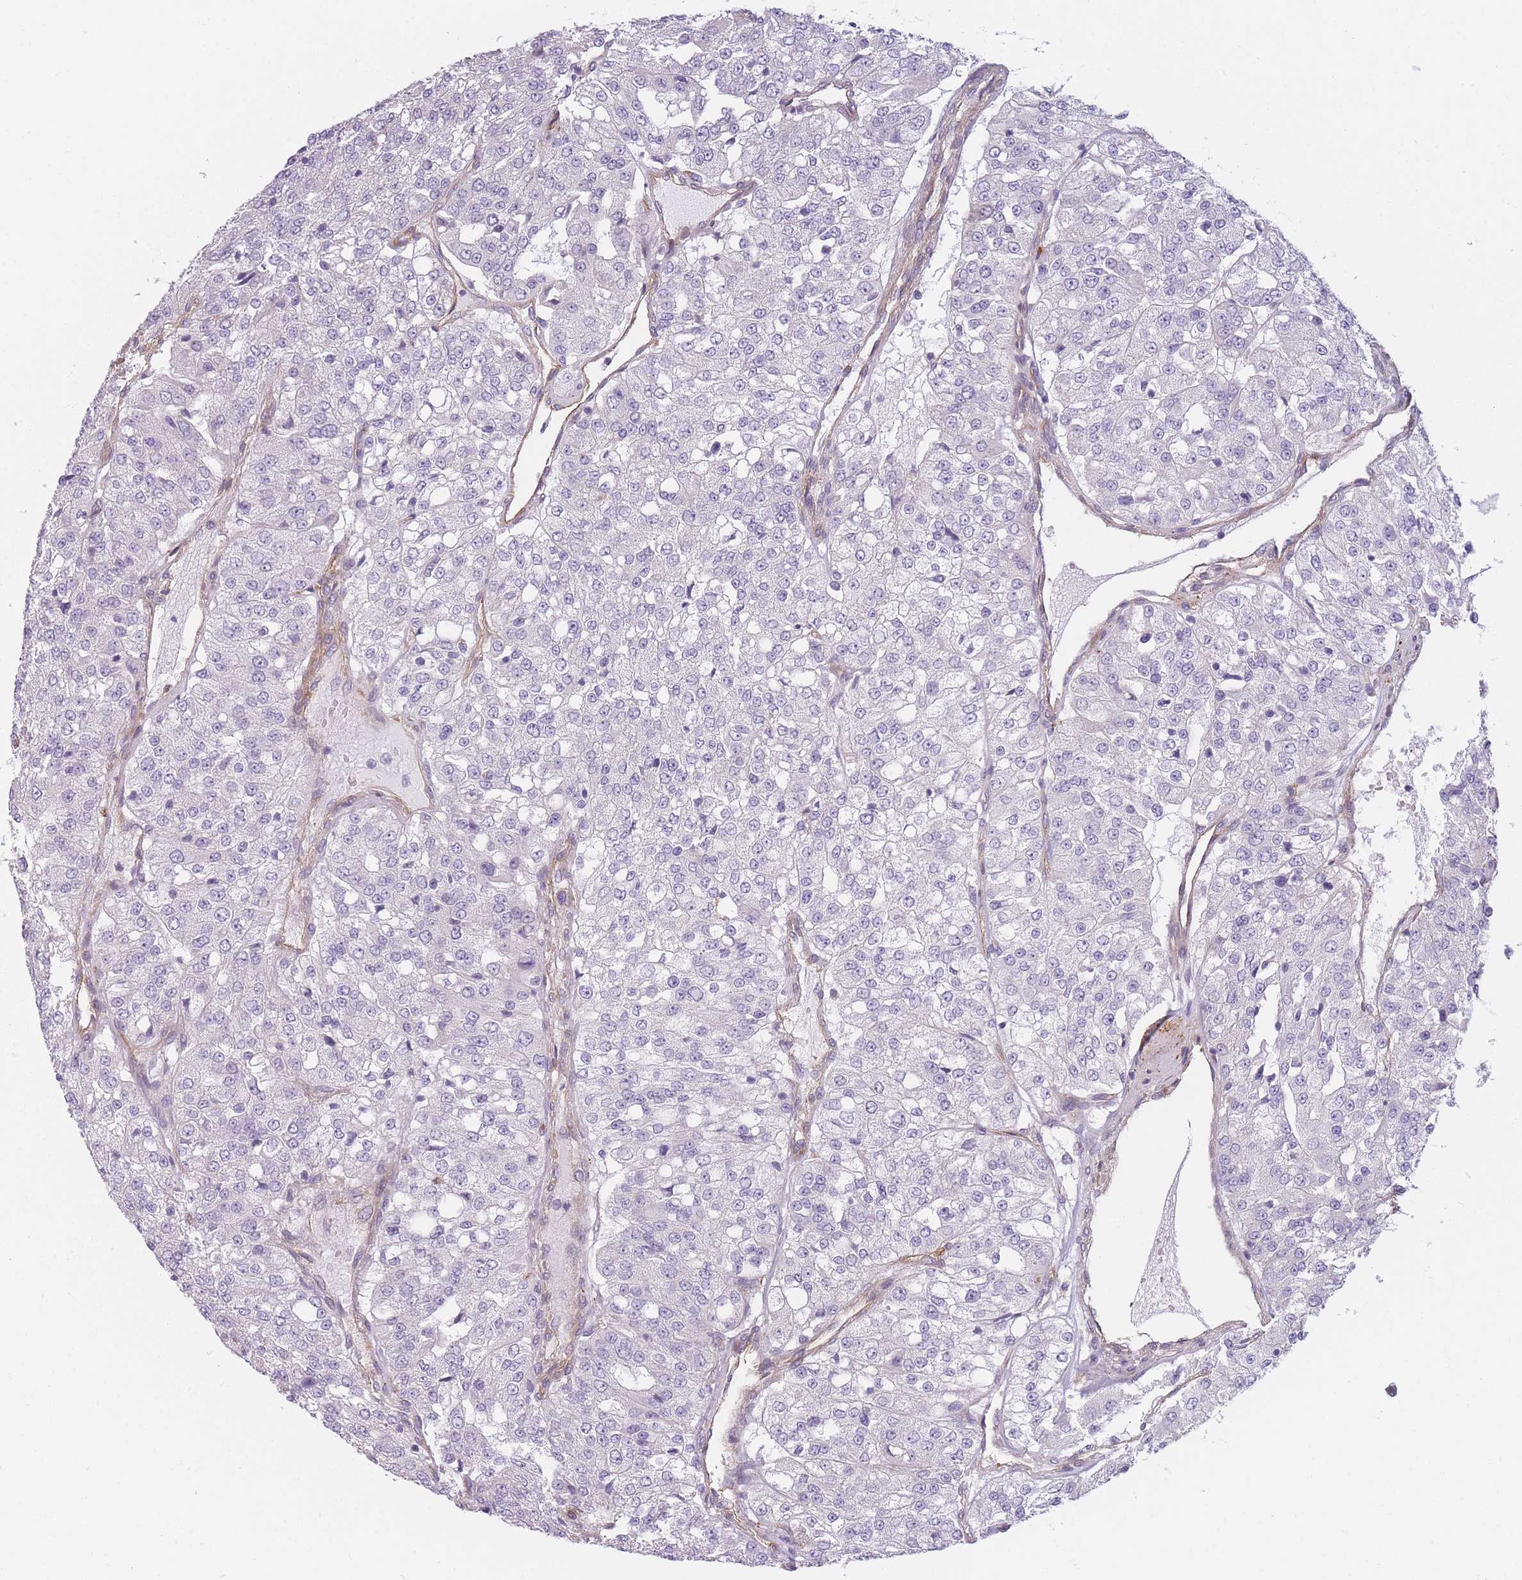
{"staining": {"intensity": "negative", "quantity": "none", "location": "none"}, "tissue": "renal cancer", "cell_type": "Tumor cells", "image_type": "cancer", "snomed": [{"axis": "morphology", "description": "Adenocarcinoma, NOS"}, {"axis": "topography", "description": "Kidney"}], "caption": "This is a image of IHC staining of adenocarcinoma (renal), which shows no expression in tumor cells. (Brightfield microscopy of DAB (3,3'-diaminobenzidine) IHC at high magnification).", "gene": "SLC7A6", "patient": {"sex": "female", "age": 63}}